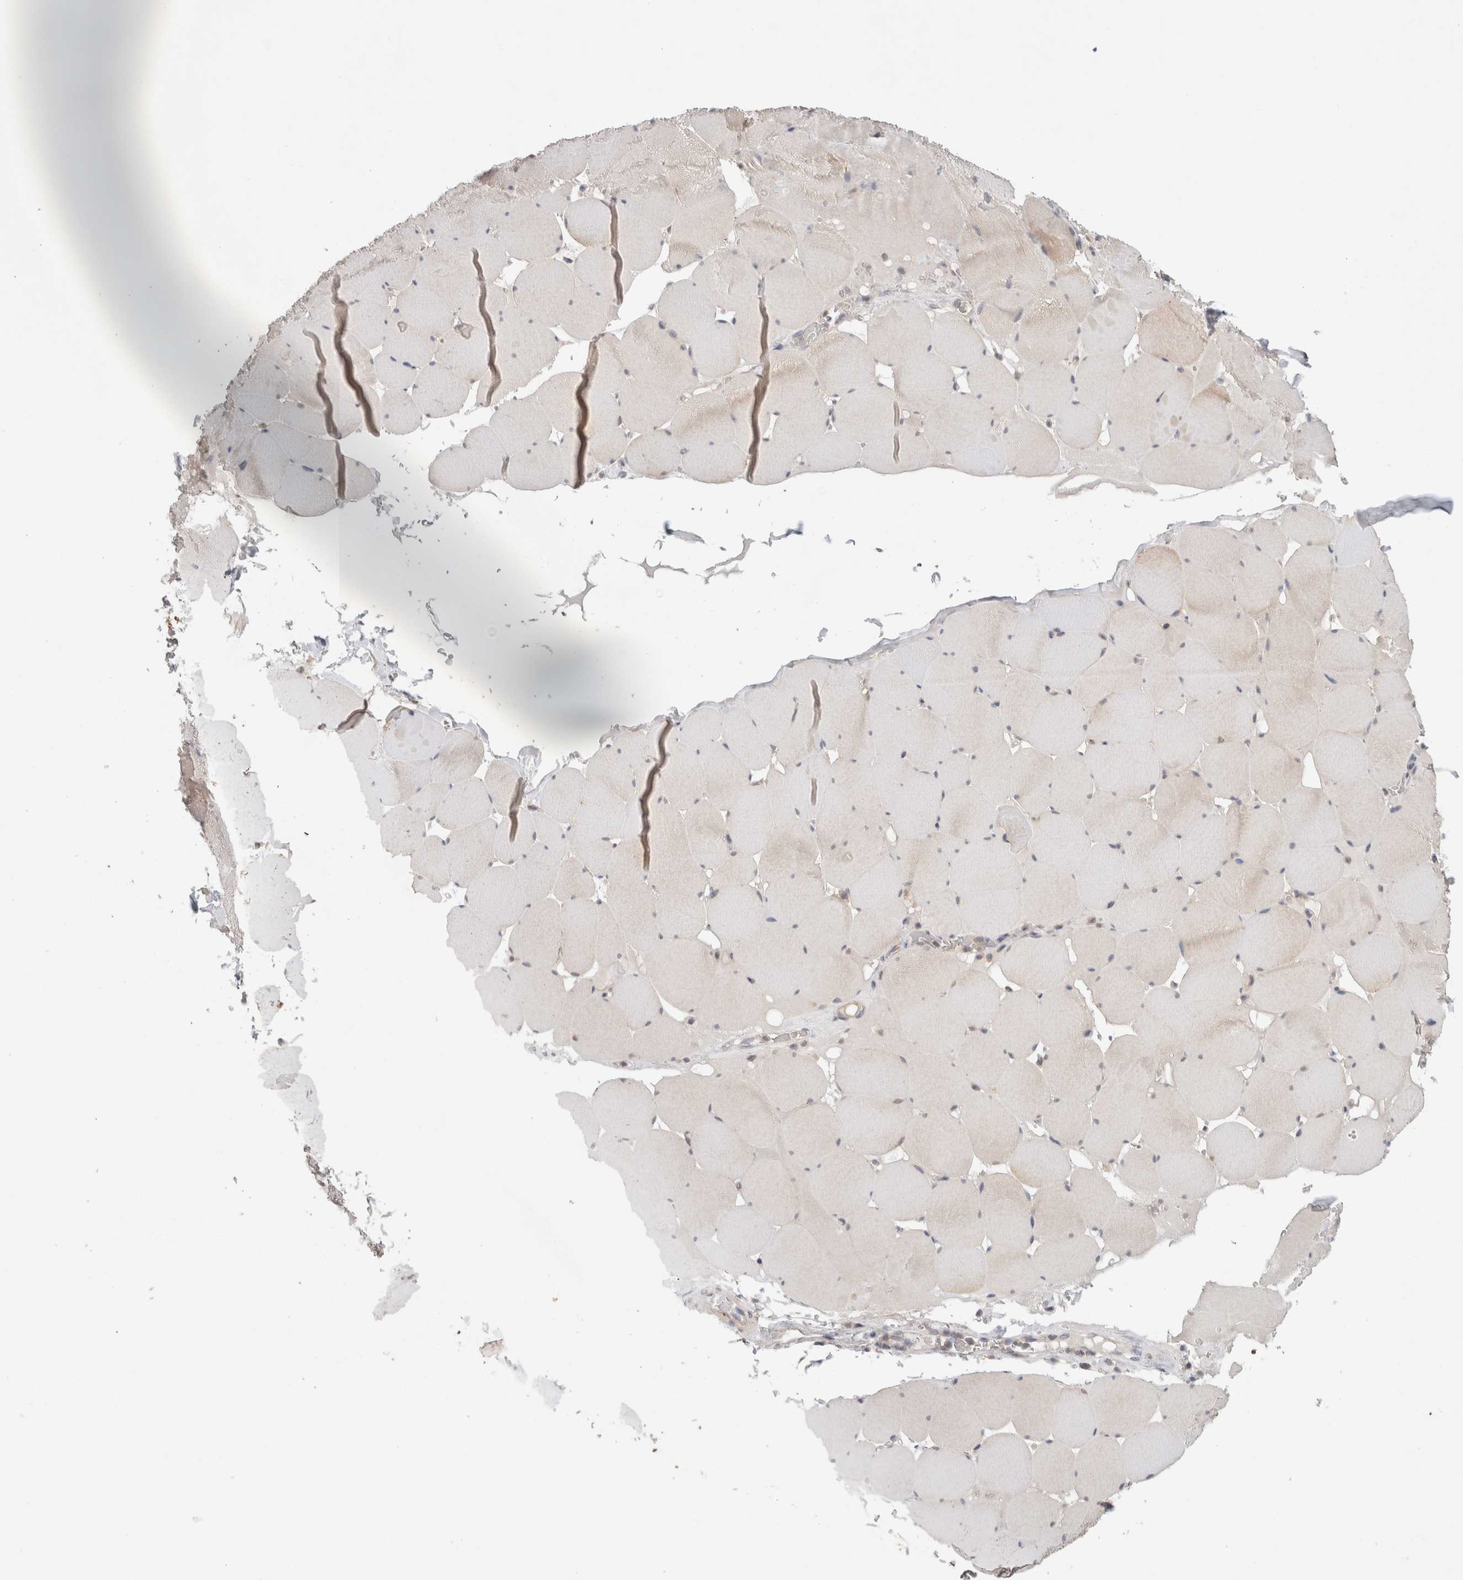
{"staining": {"intensity": "weak", "quantity": "25%-75%", "location": "cytoplasmic/membranous"}, "tissue": "skeletal muscle", "cell_type": "Myocytes", "image_type": "normal", "snomed": [{"axis": "morphology", "description": "Normal tissue, NOS"}, {"axis": "topography", "description": "Skeletal muscle"}], "caption": "Protein staining of unremarkable skeletal muscle demonstrates weak cytoplasmic/membranous staining in approximately 25%-75% of myocytes. (DAB (3,3'-diaminobenzidine) IHC with brightfield microscopy, high magnification).", "gene": "SGK1", "patient": {"sex": "male", "age": 62}}